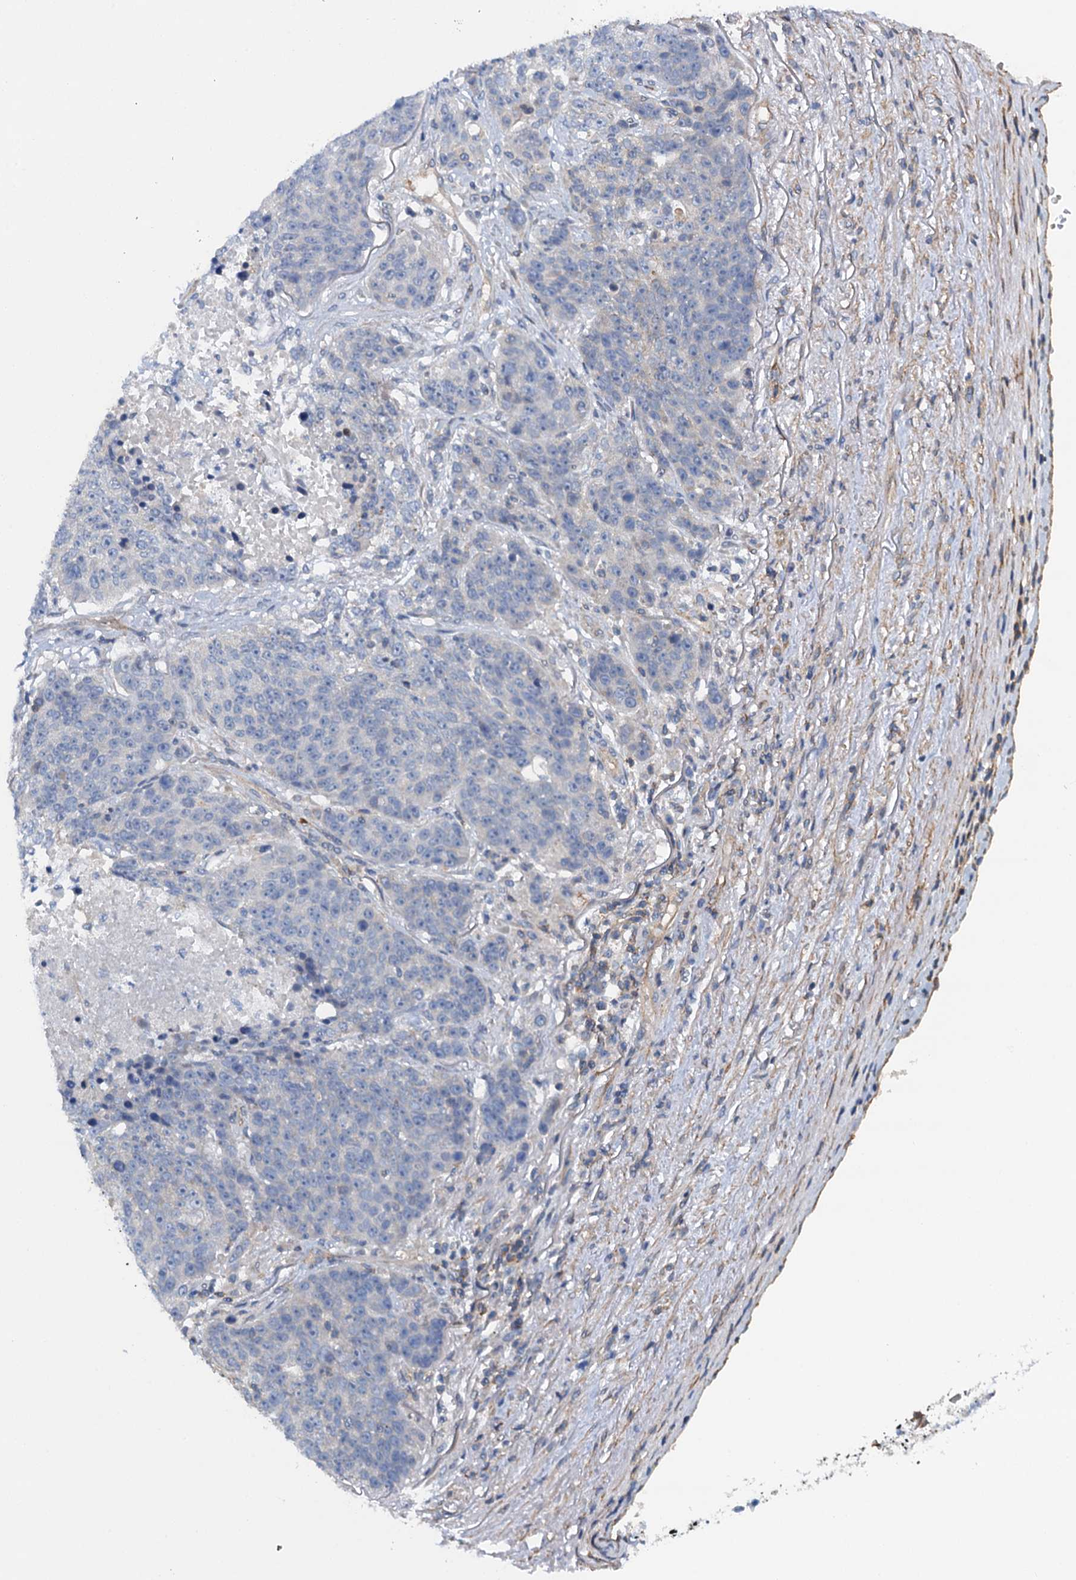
{"staining": {"intensity": "negative", "quantity": "none", "location": "none"}, "tissue": "lung cancer", "cell_type": "Tumor cells", "image_type": "cancer", "snomed": [{"axis": "morphology", "description": "Normal tissue, NOS"}, {"axis": "morphology", "description": "Squamous cell carcinoma, NOS"}, {"axis": "topography", "description": "Lymph node"}, {"axis": "topography", "description": "Lung"}], "caption": "Human lung cancer stained for a protein using immunohistochemistry displays no positivity in tumor cells.", "gene": "ROGDI", "patient": {"sex": "male", "age": 66}}